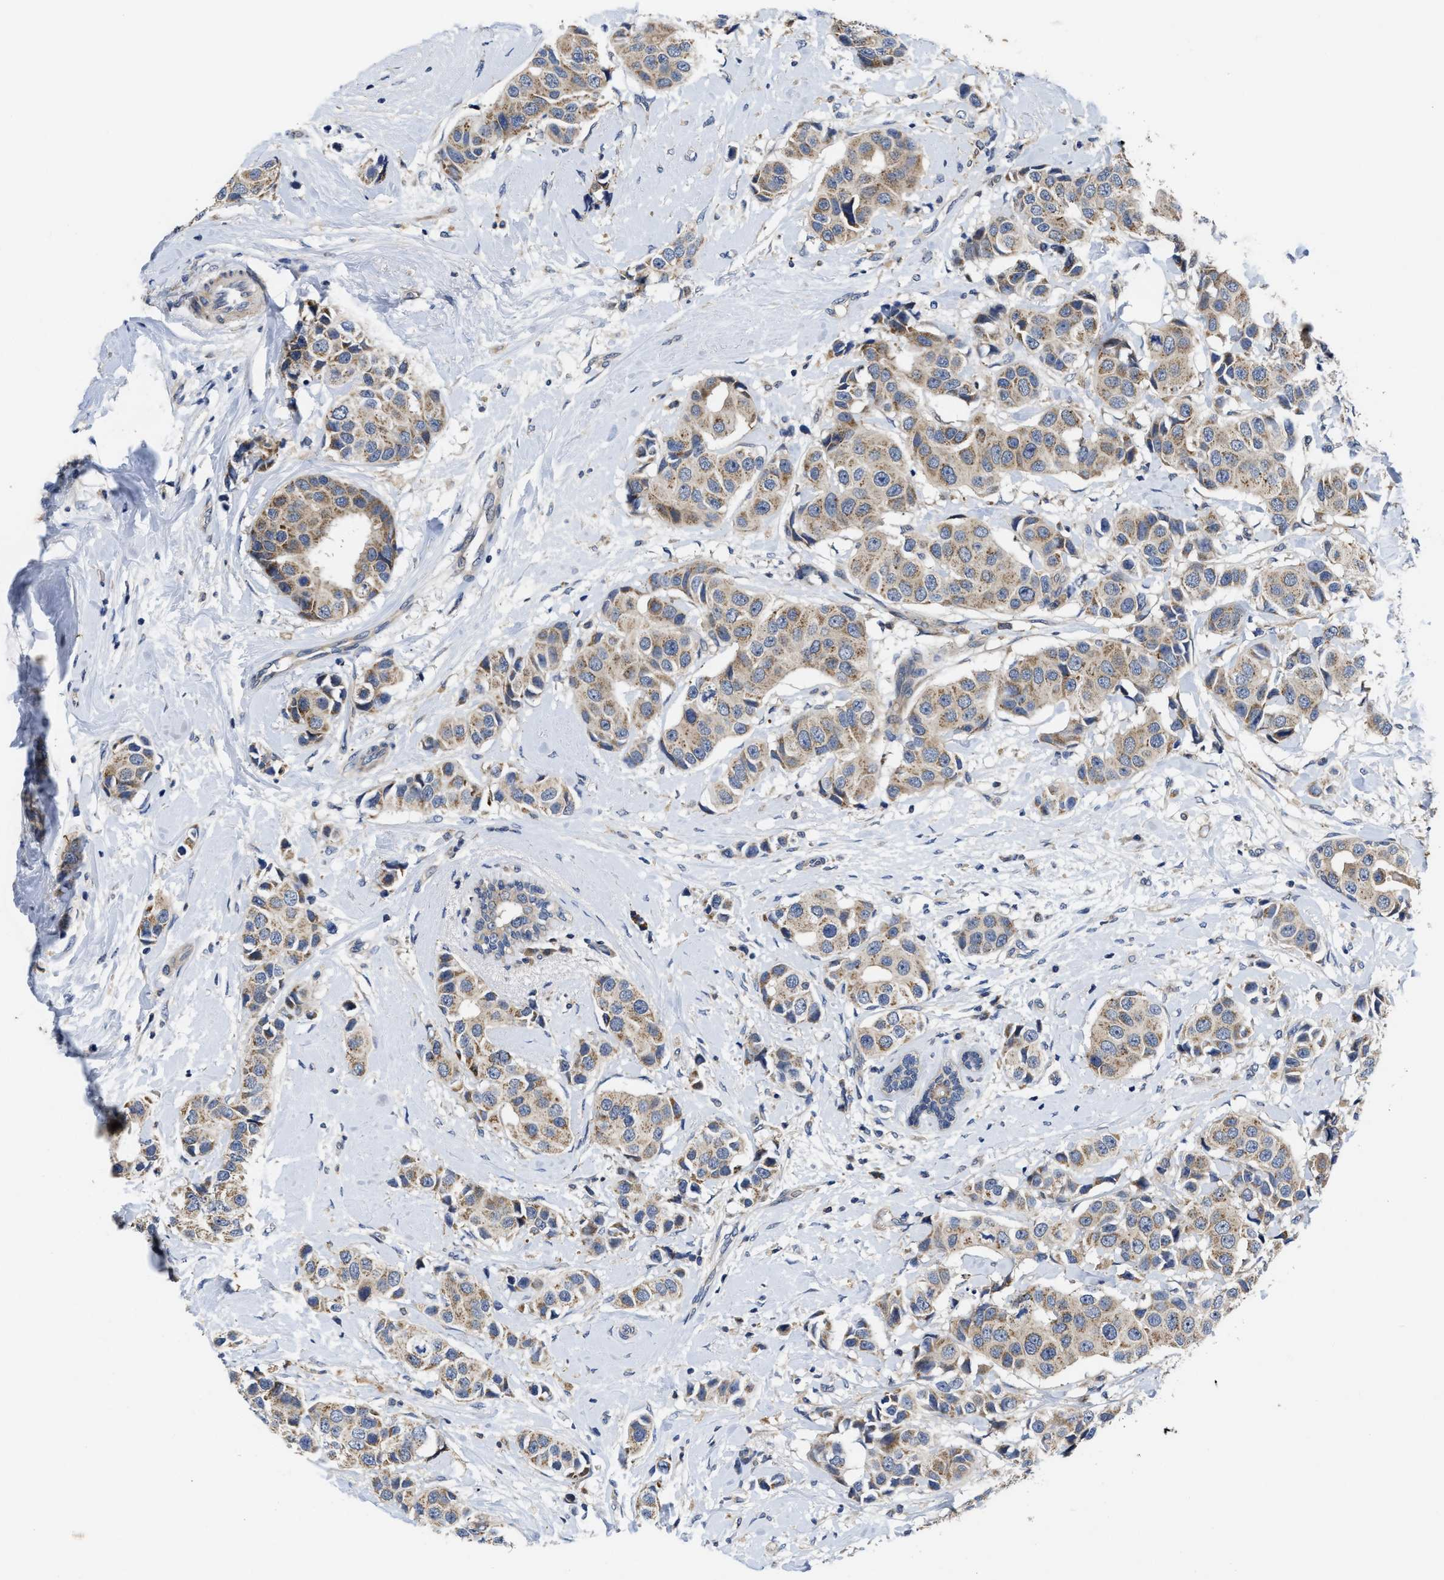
{"staining": {"intensity": "moderate", "quantity": ">75%", "location": "cytoplasmic/membranous"}, "tissue": "breast cancer", "cell_type": "Tumor cells", "image_type": "cancer", "snomed": [{"axis": "morphology", "description": "Normal tissue, NOS"}, {"axis": "morphology", "description": "Duct carcinoma"}, {"axis": "topography", "description": "Breast"}], "caption": "The micrograph displays a brown stain indicating the presence of a protein in the cytoplasmic/membranous of tumor cells in breast infiltrating ductal carcinoma. The protein of interest is stained brown, and the nuclei are stained in blue (DAB IHC with brightfield microscopy, high magnification).", "gene": "EFNA4", "patient": {"sex": "female", "age": 39}}